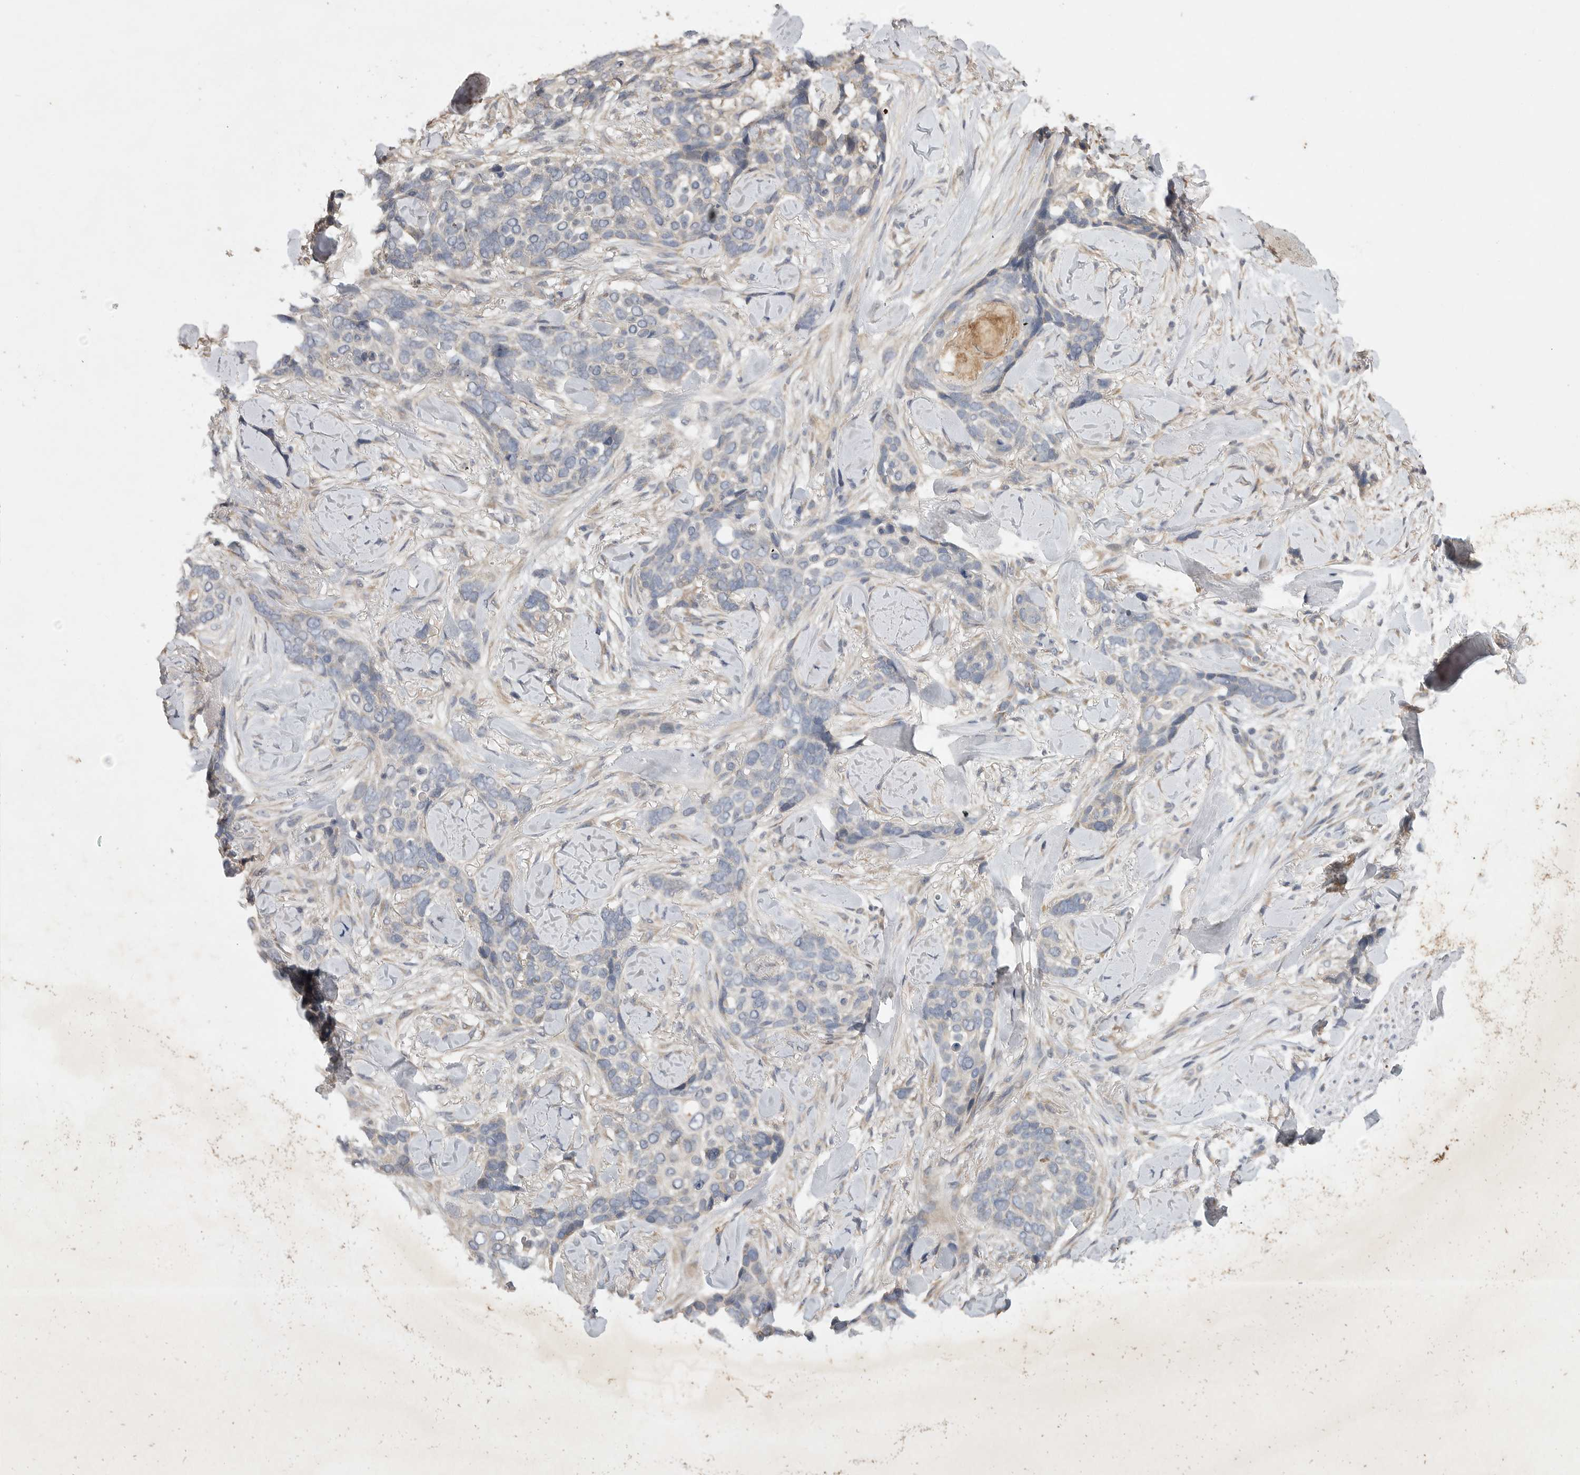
{"staining": {"intensity": "weak", "quantity": "<25%", "location": "cytoplasmic/membranous"}, "tissue": "skin cancer", "cell_type": "Tumor cells", "image_type": "cancer", "snomed": [{"axis": "morphology", "description": "Basal cell carcinoma"}, {"axis": "topography", "description": "Skin"}], "caption": "Immunohistochemical staining of skin cancer exhibits no significant staining in tumor cells.", "gene": "EDEM3", "patient": {"sex": "female", "age": 82}}